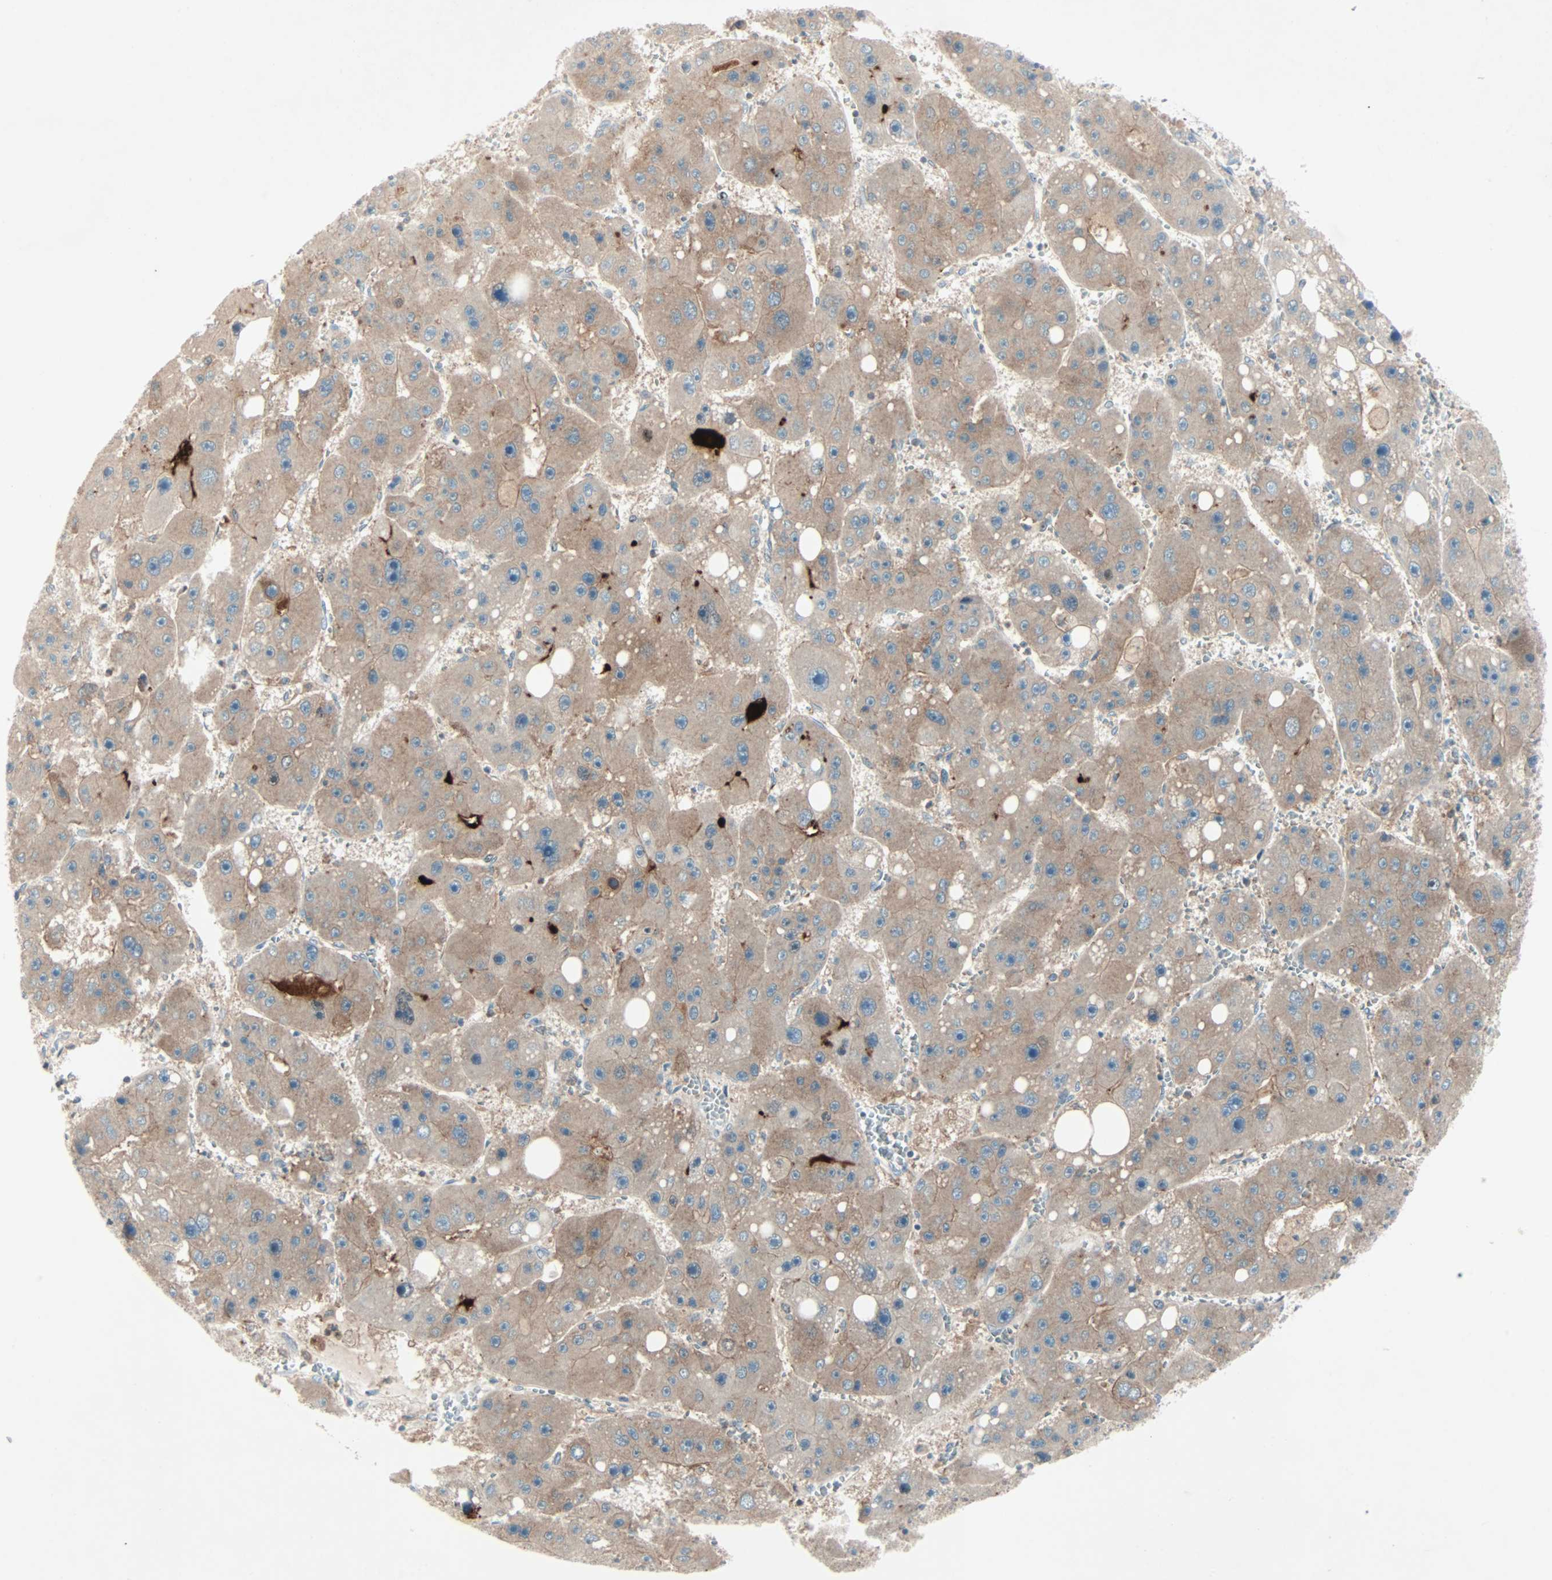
{"staining": {"intensity": "moderate", "quantity": ">75%", "location": "cytoplasmic/membranous"}, "tissue": "liver cancer", "cell_type": "Tumor cells", "image_type": "cancer", "snomed": [{"axis": "morphology", "description": "Carcinoma, Hepatocellular, NOS"}, {"axis": "topography", "description": "Liver"}], "caption": "Immunohistochemistry (DAB (3,3'-diaminobenzidine)) staining of human liver hepatocellular carcinoma exhibits moderate cytoplasmic/membranous protein staining in approximately >75% of tumor cells. (brown staining indicates protein expression, while blue staining denotes nuclei).", "gene": "SMIM8", "patient": {"sex": "female", "age": 66}}